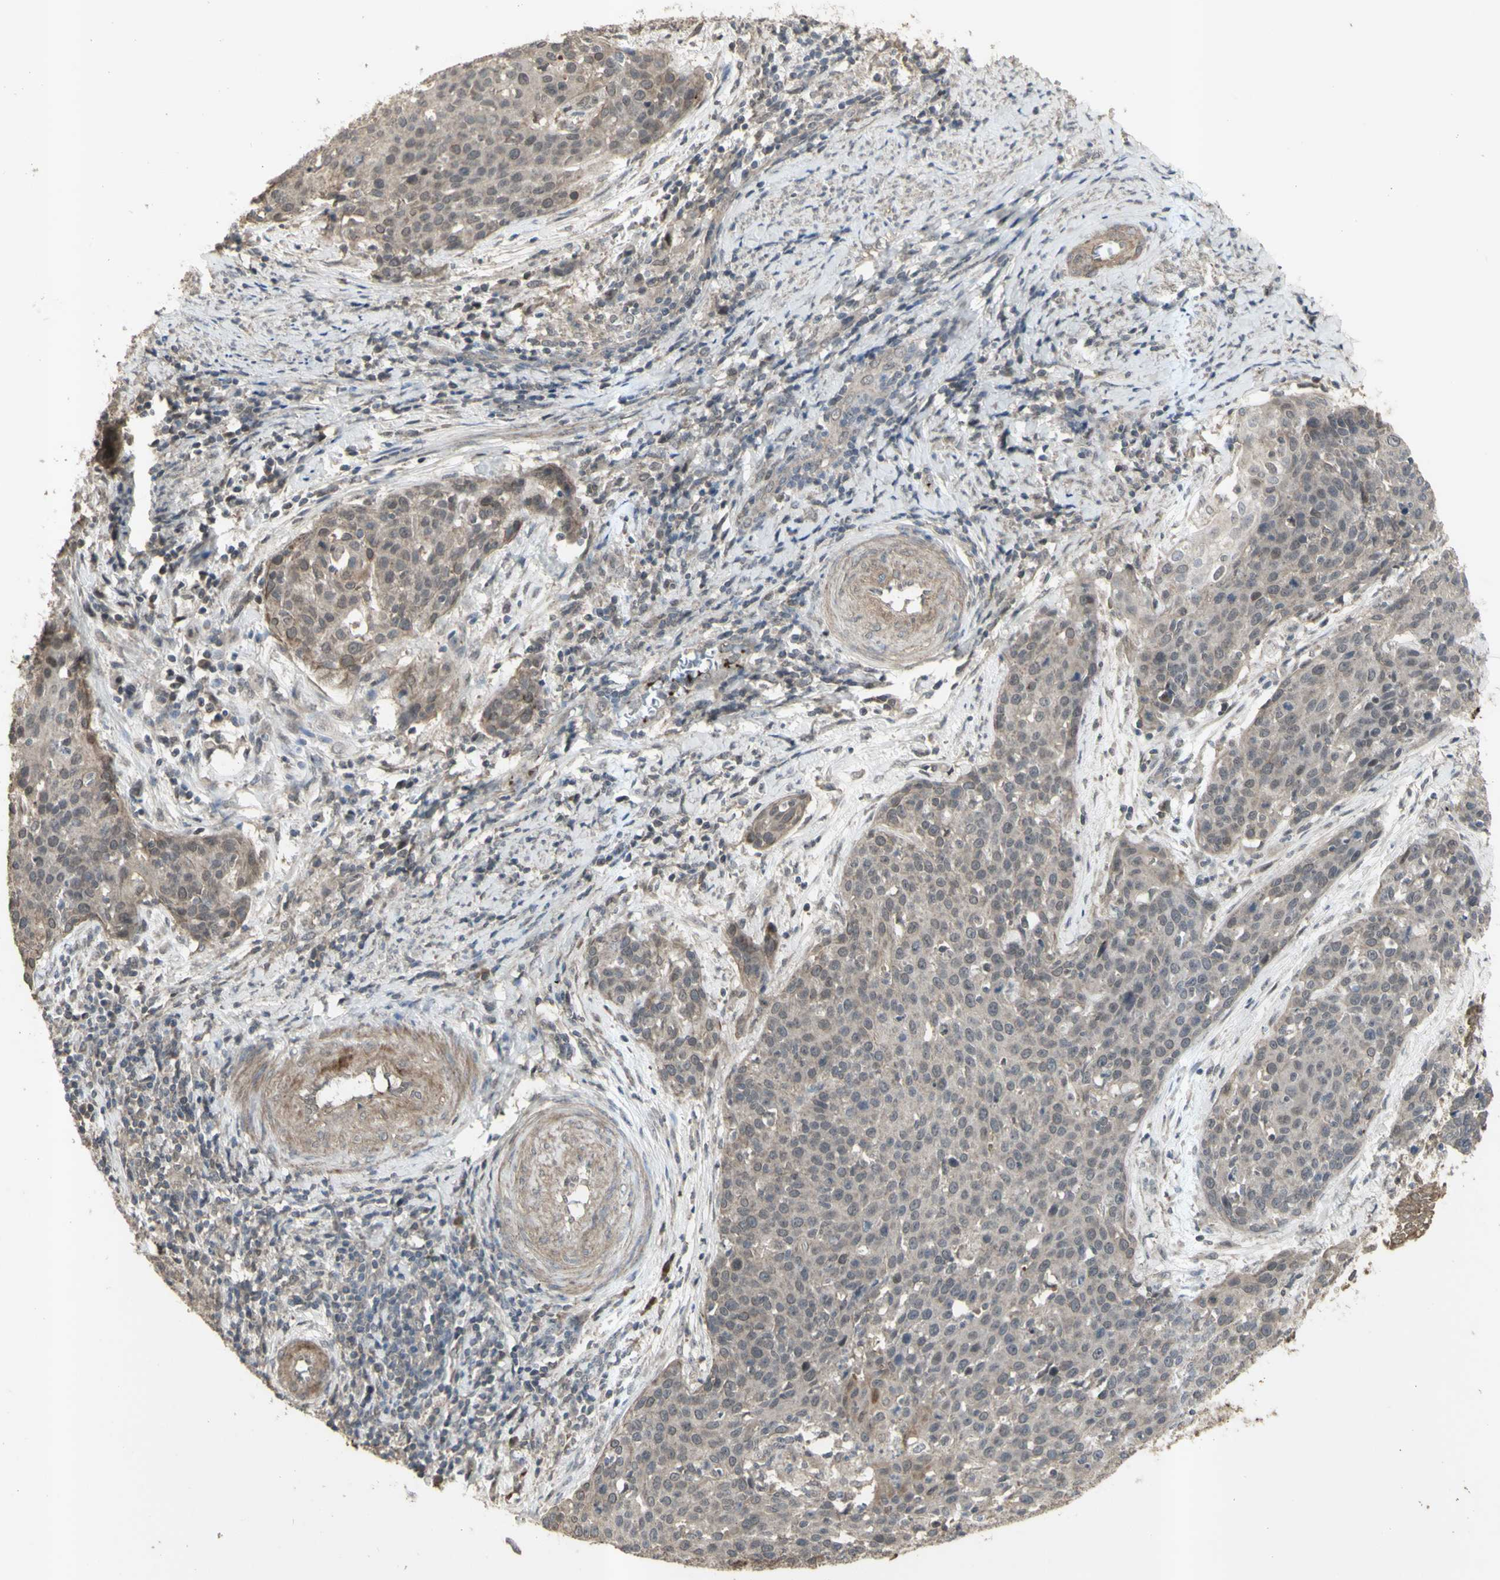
{"staining": {"intensity": "strong", "quantity": "<25%", "location": "cytoplasmic/membranous"}, "tissue": "cervical cancer", "cell_type": "Tumor cells", "image_type": "cancer", "snomed": [{"axis": "morphology", "description": "Squamous cell carcinoma, NOS"}, {"axis": "topography", "description": "Cervix"}], "caption": "Cervical cancer (squamous cell carcinoma) tissue demonstrates strong cytoplasmic/membranous positivity in approximately <25% of tumor cells, visualized by immunohistochemistry.", "gene": "ALOX12", "patient": {"sex": "female", "age": 38}}